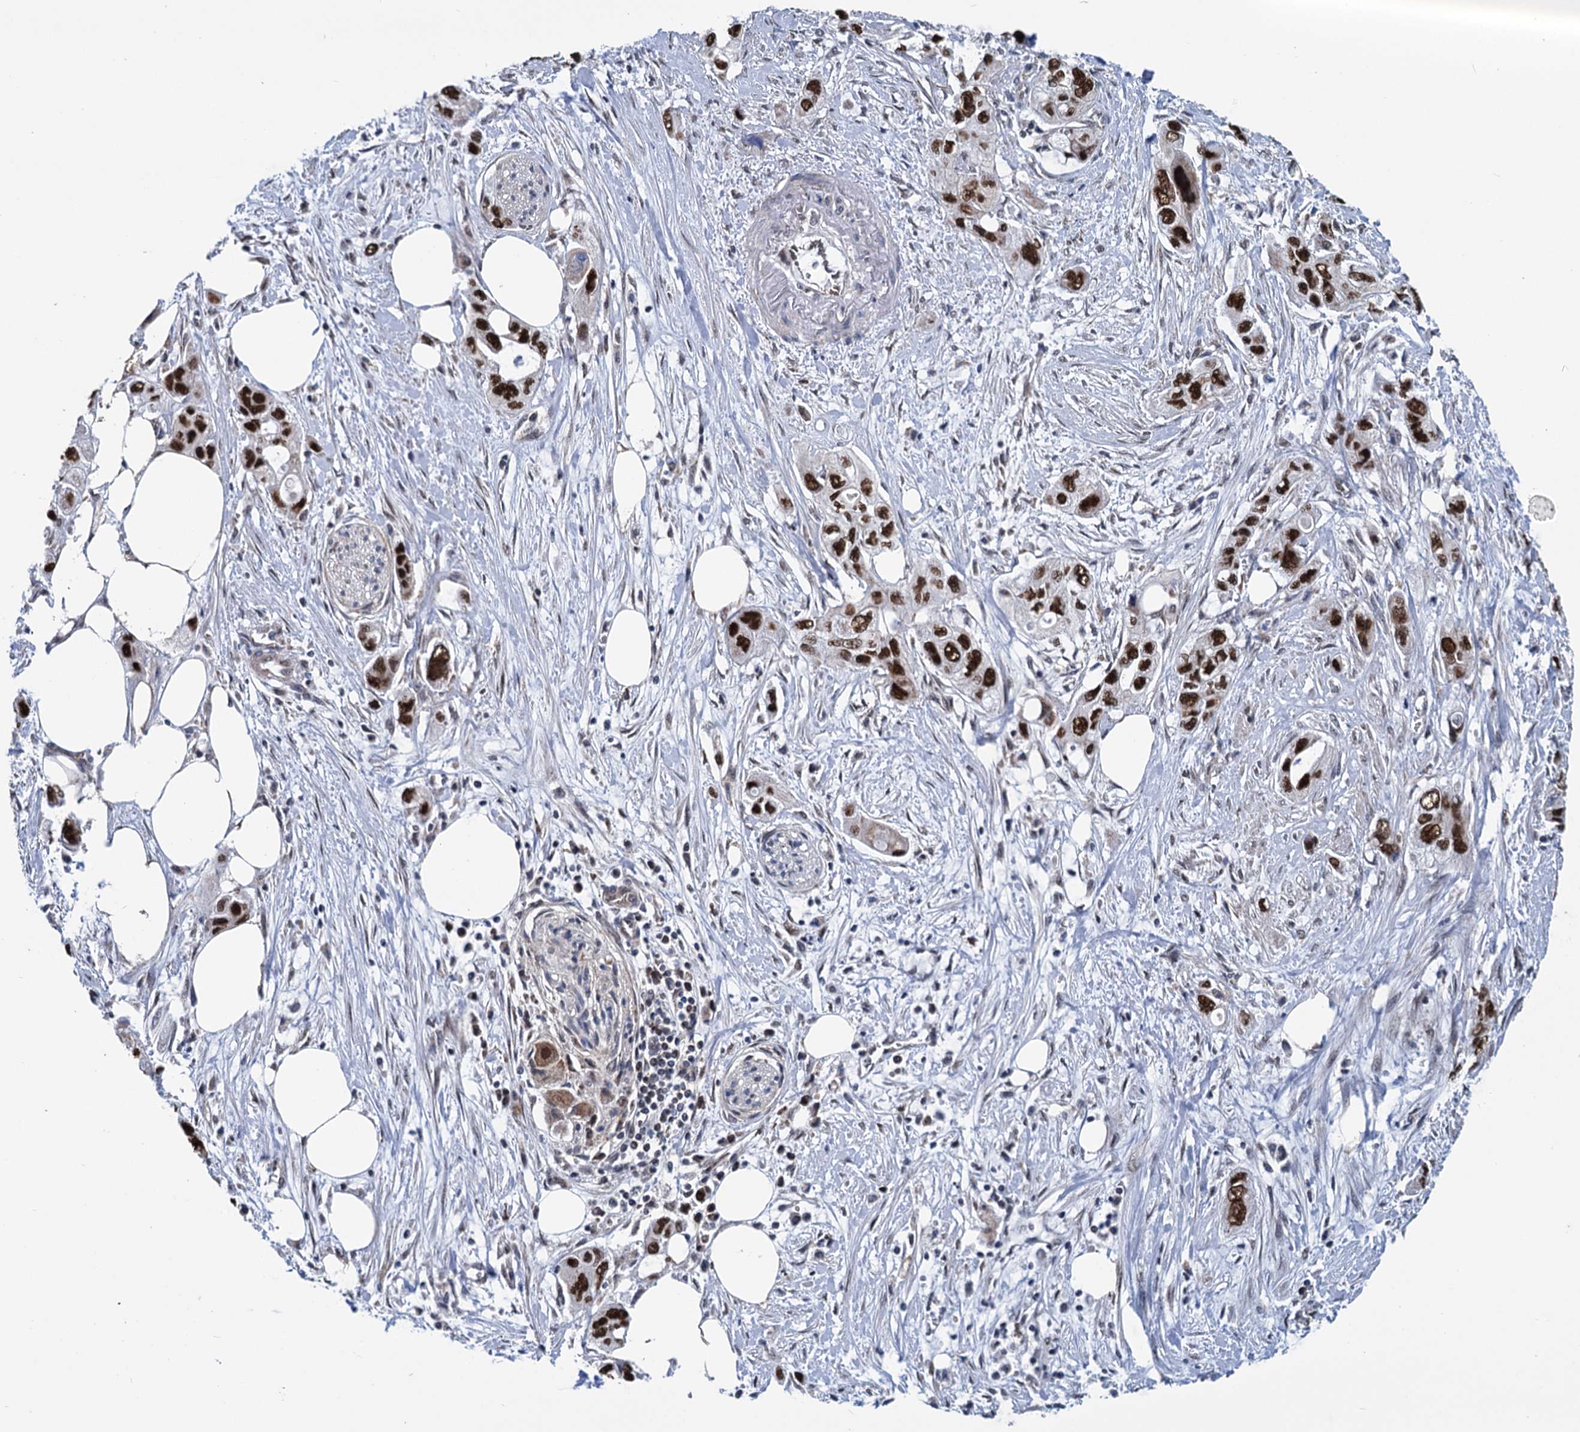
{"staining": {"intensity": "strong", "quantity": ">75%", "location": "nuclear"}, "tissue": "pancreatic cancer", "cell_type": "Tumor cells", "image_type": "cancer", "snomed": [{"axis": "morphology", "description": "Adenocarcinoma, NOS"}, {"axis": "topography", "description": "Pancreas"}], "caption": "This histopathology image shows IHC staining of human pancreatic cancer (adenocarcinoma), with high strong nuclear expression in about >75% of tumor cells.", "gene": "MORN3", "patient": {"sex": "male", "age": 75}}